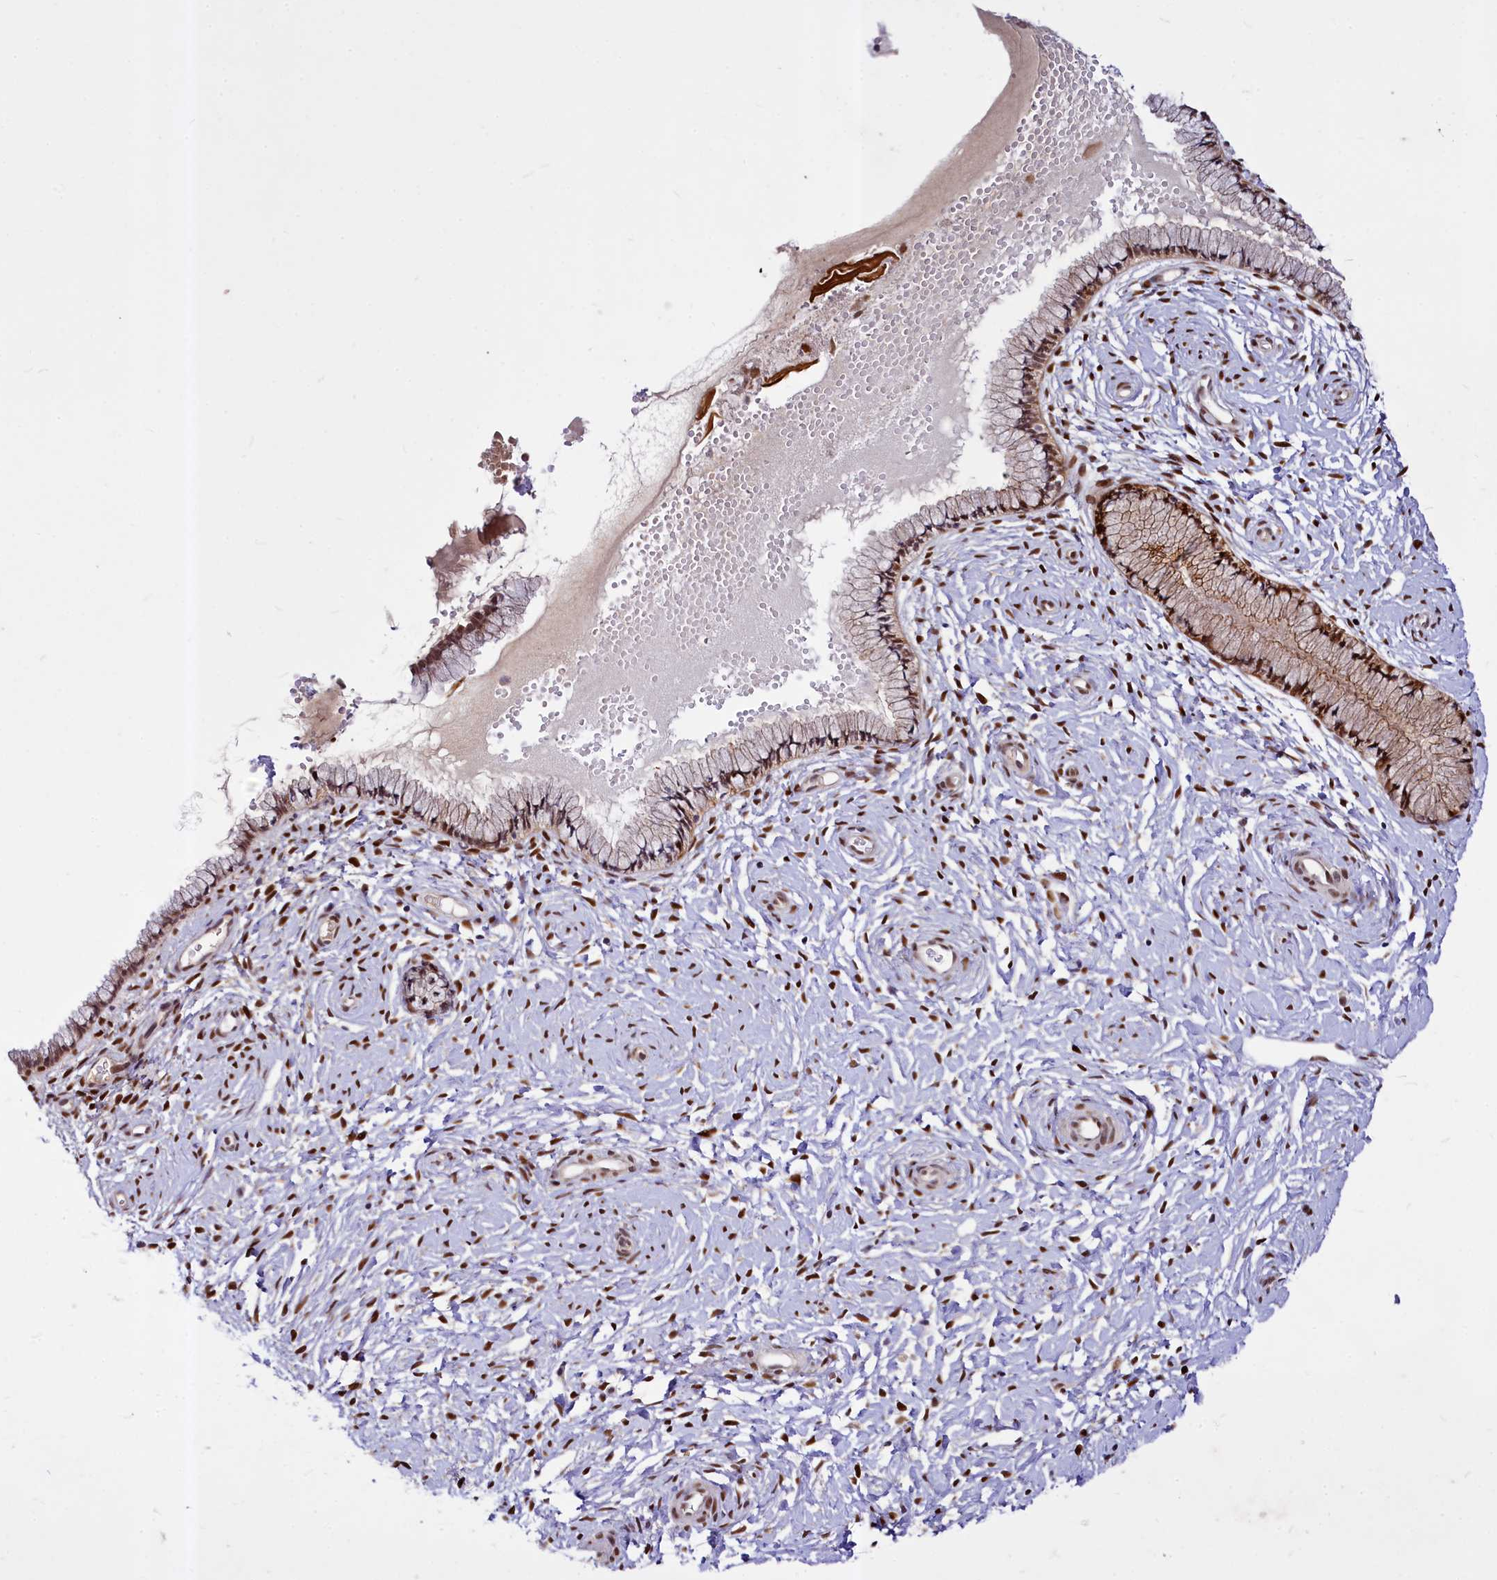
{"staining": {"intensity": "moderate", "quantity": ">75%", "location": "cytoplasmic/membranous,nuclear"}, "tissue": "cervix", "cell_type": "Glandular cells", "image_type": "normal", "snomed": [{"axis": "morphology", "description": "Normal tissue, NOS"}, {"axis": "topography", "description": "Cervix"}], "caption": "Cervix stained with DAB (3,3'-diaminobenzidine) immunohistochemistry (IHC) shows medium levels of moderate cytoplasmic/membranous,nuclear expression in about >75% of glandular cells.", "gene": "MAML2", "patient": {"sex": "female", "age": 33}}